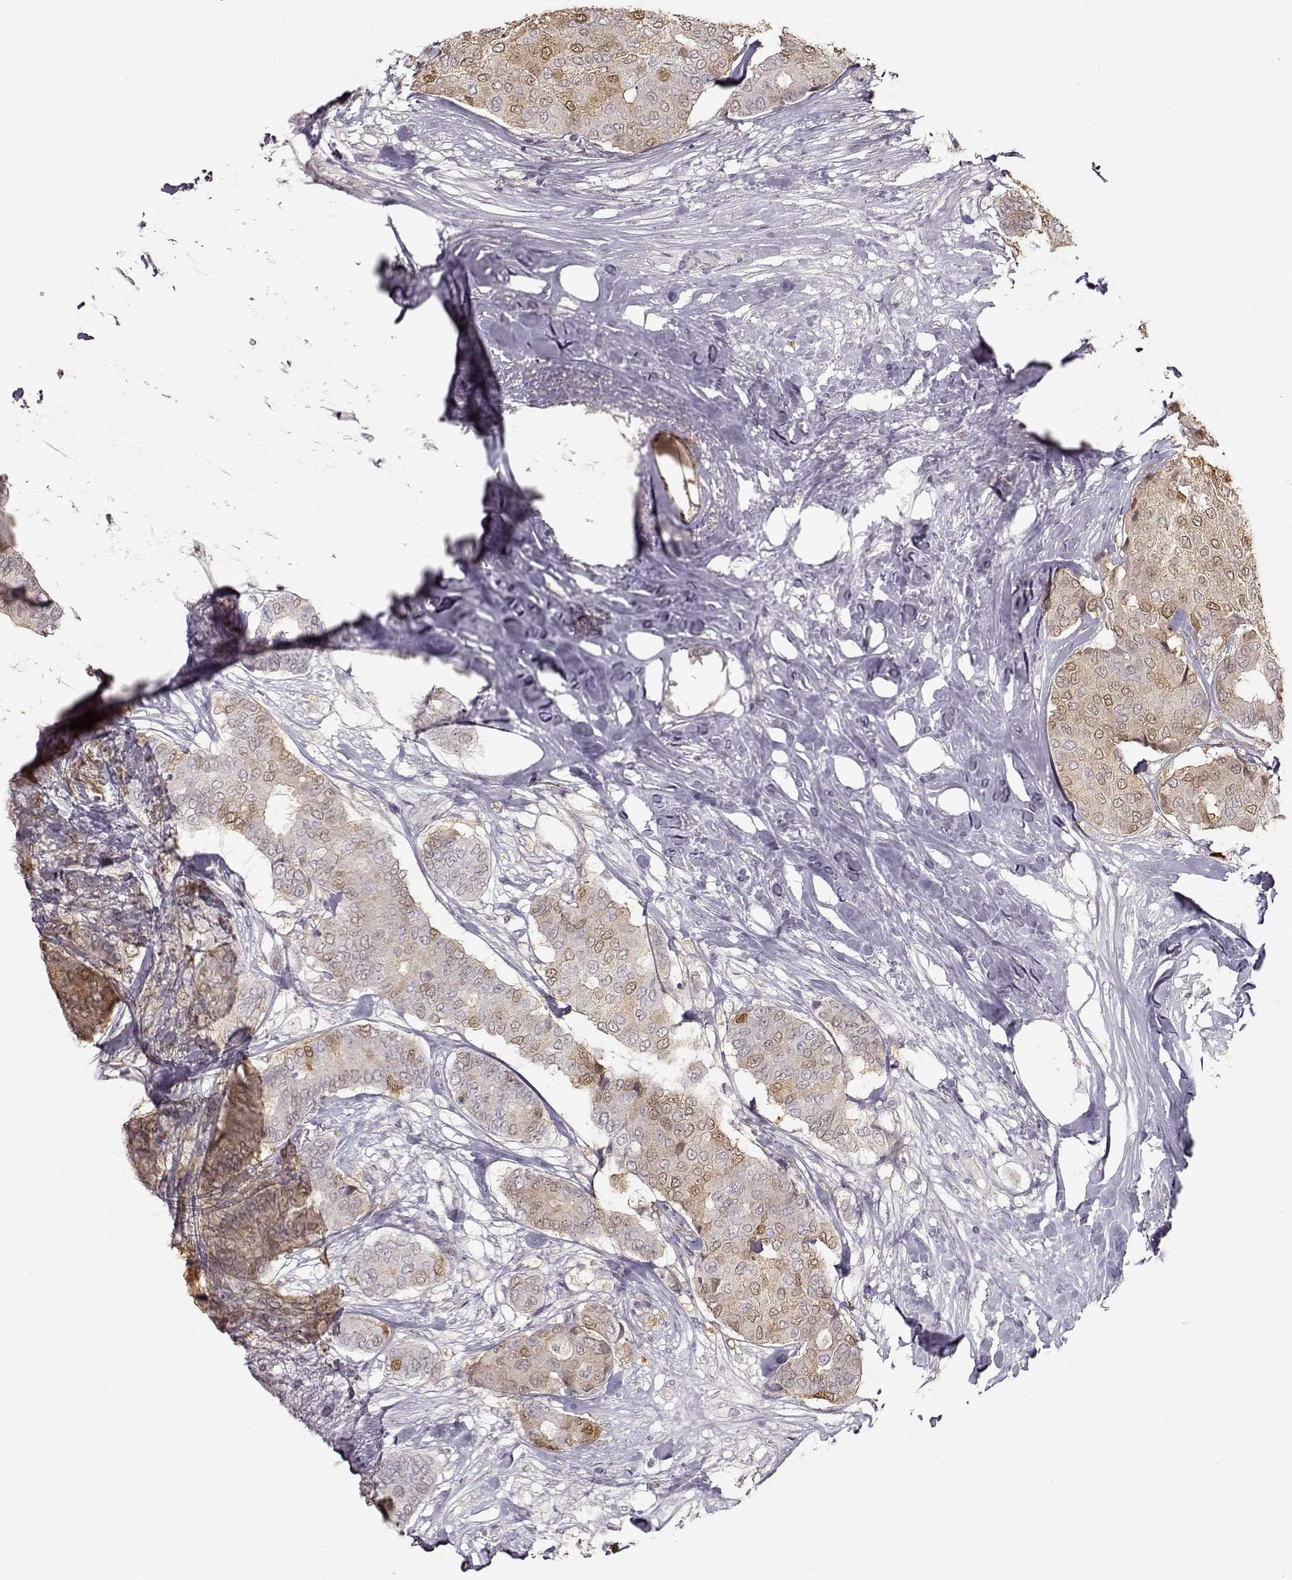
{"staining": {"intensity": "moderate", "quantity": "<25%", "location": "cytoplasmic/membranous,nuclear"}, "tissue": "breast cancer", "cell_type": "Tumor cells", "image_type": "cancer", "snomed": [{"axis": "morphology", "description": "Duct carcinoma"}, {"axis": "topography", "description": "Breast"}], "caption": "A brown stain highlights moderate cytoplasmic/membranous and nuclear positivity of a protein in breast cancer (intraductal carcinoma) tumor cells.", "gene": "S100B", "patient": {"sex": "female", "age": 75}}